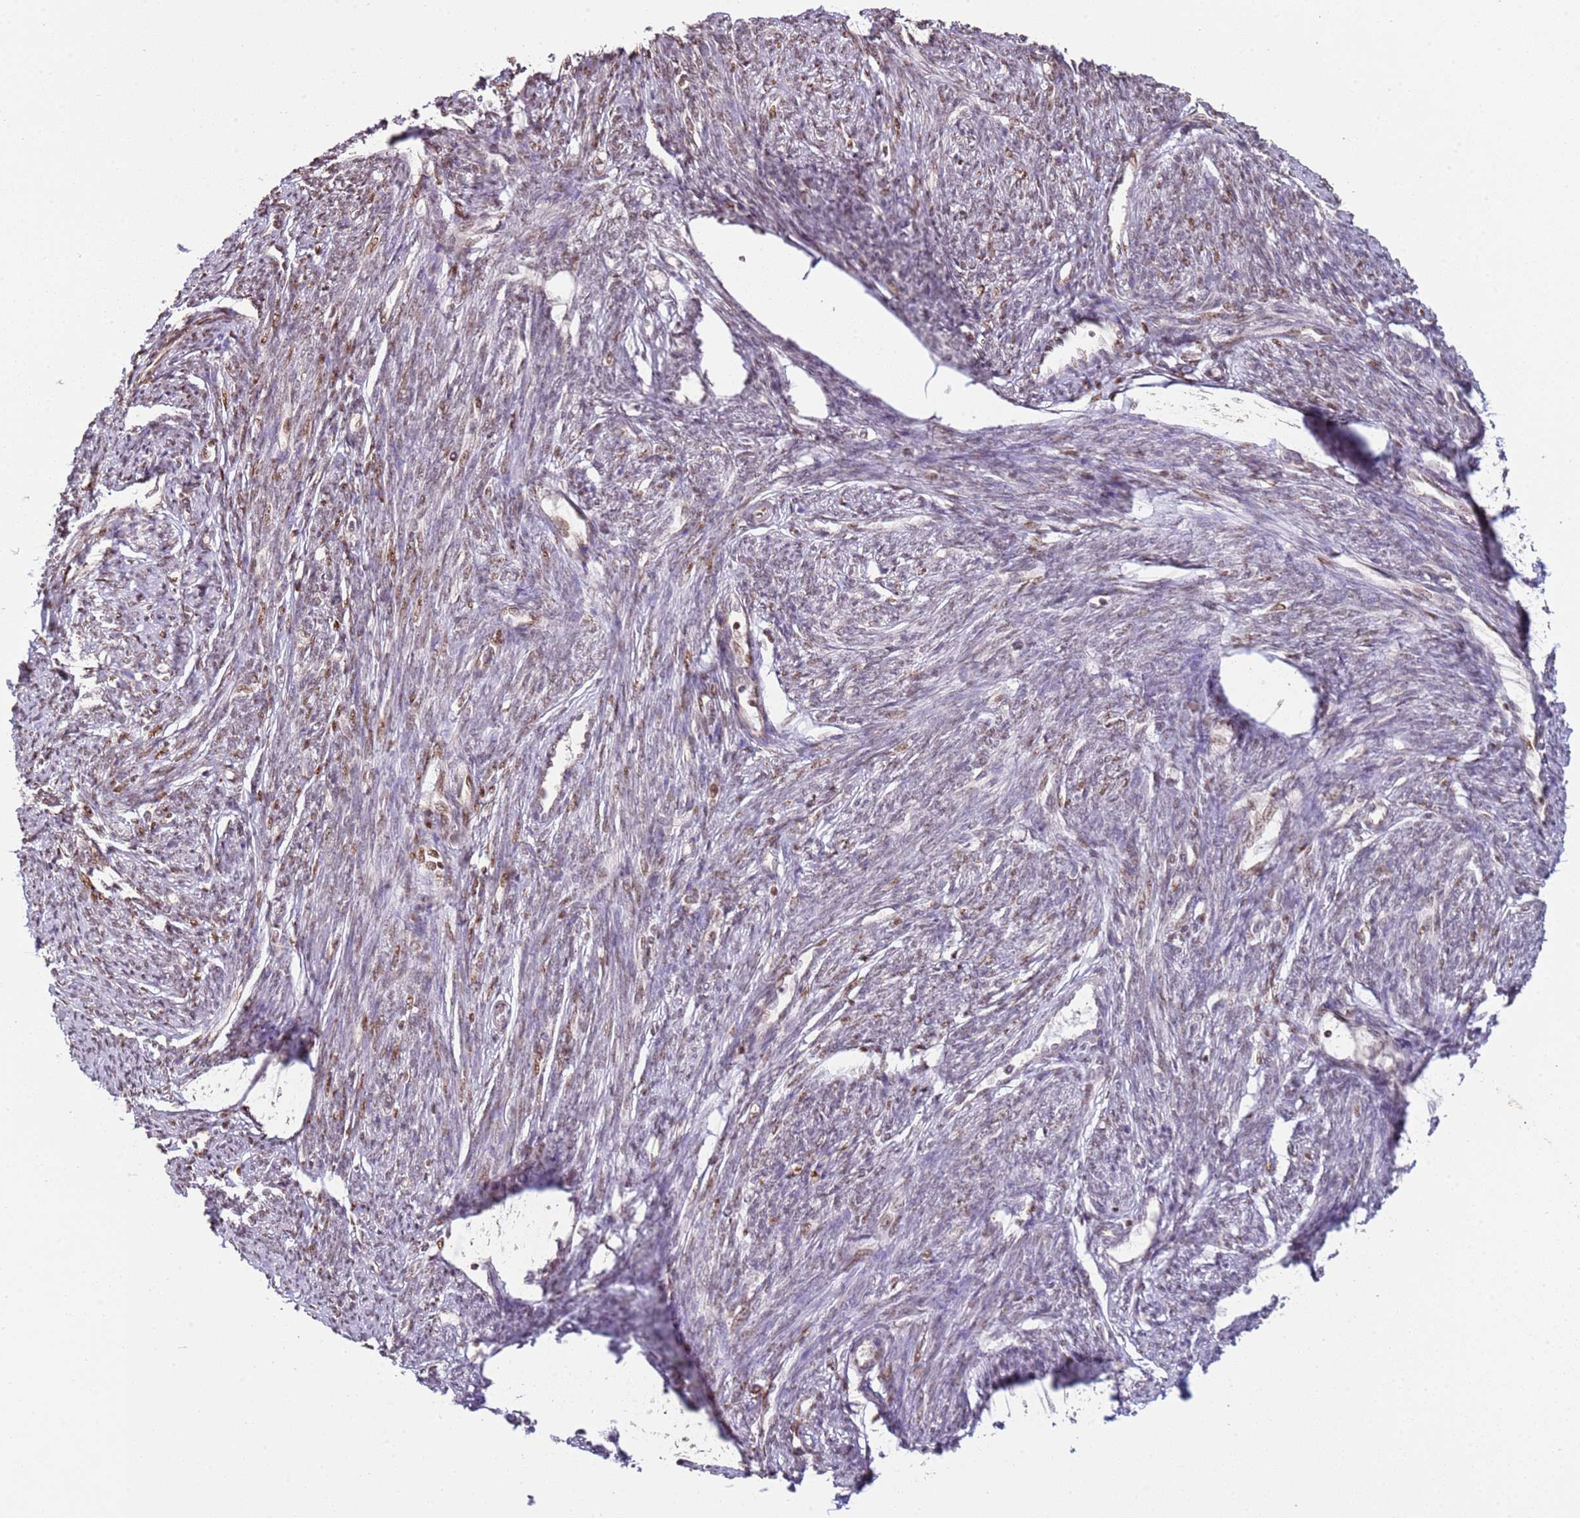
{"staining": {"intensity": "weak", "quantity": "25%-75%", "location": "cytoplasmic/membranous,nuclear"}, "tissue": "smooth muscle", "cell_type": "Smooth muscle cells", "image_type": "normal", "snomed": [{"axis": "morphology", "description": "Normal tissue, NOS"}, {"axis": "topography", "description": "Smooth muscle"}, {"axis": "topography", "description": "Uterus"}], "caption": "This micrograph reveals immunohistochemistry staining of benign human smooth muscle, with low weak cytoplasmic/membranous,nuclear staining in about 25%-75% of smooth muscle cells.", "gene": "SCAF1", "patient": {"sex": "female", "age": 59}}